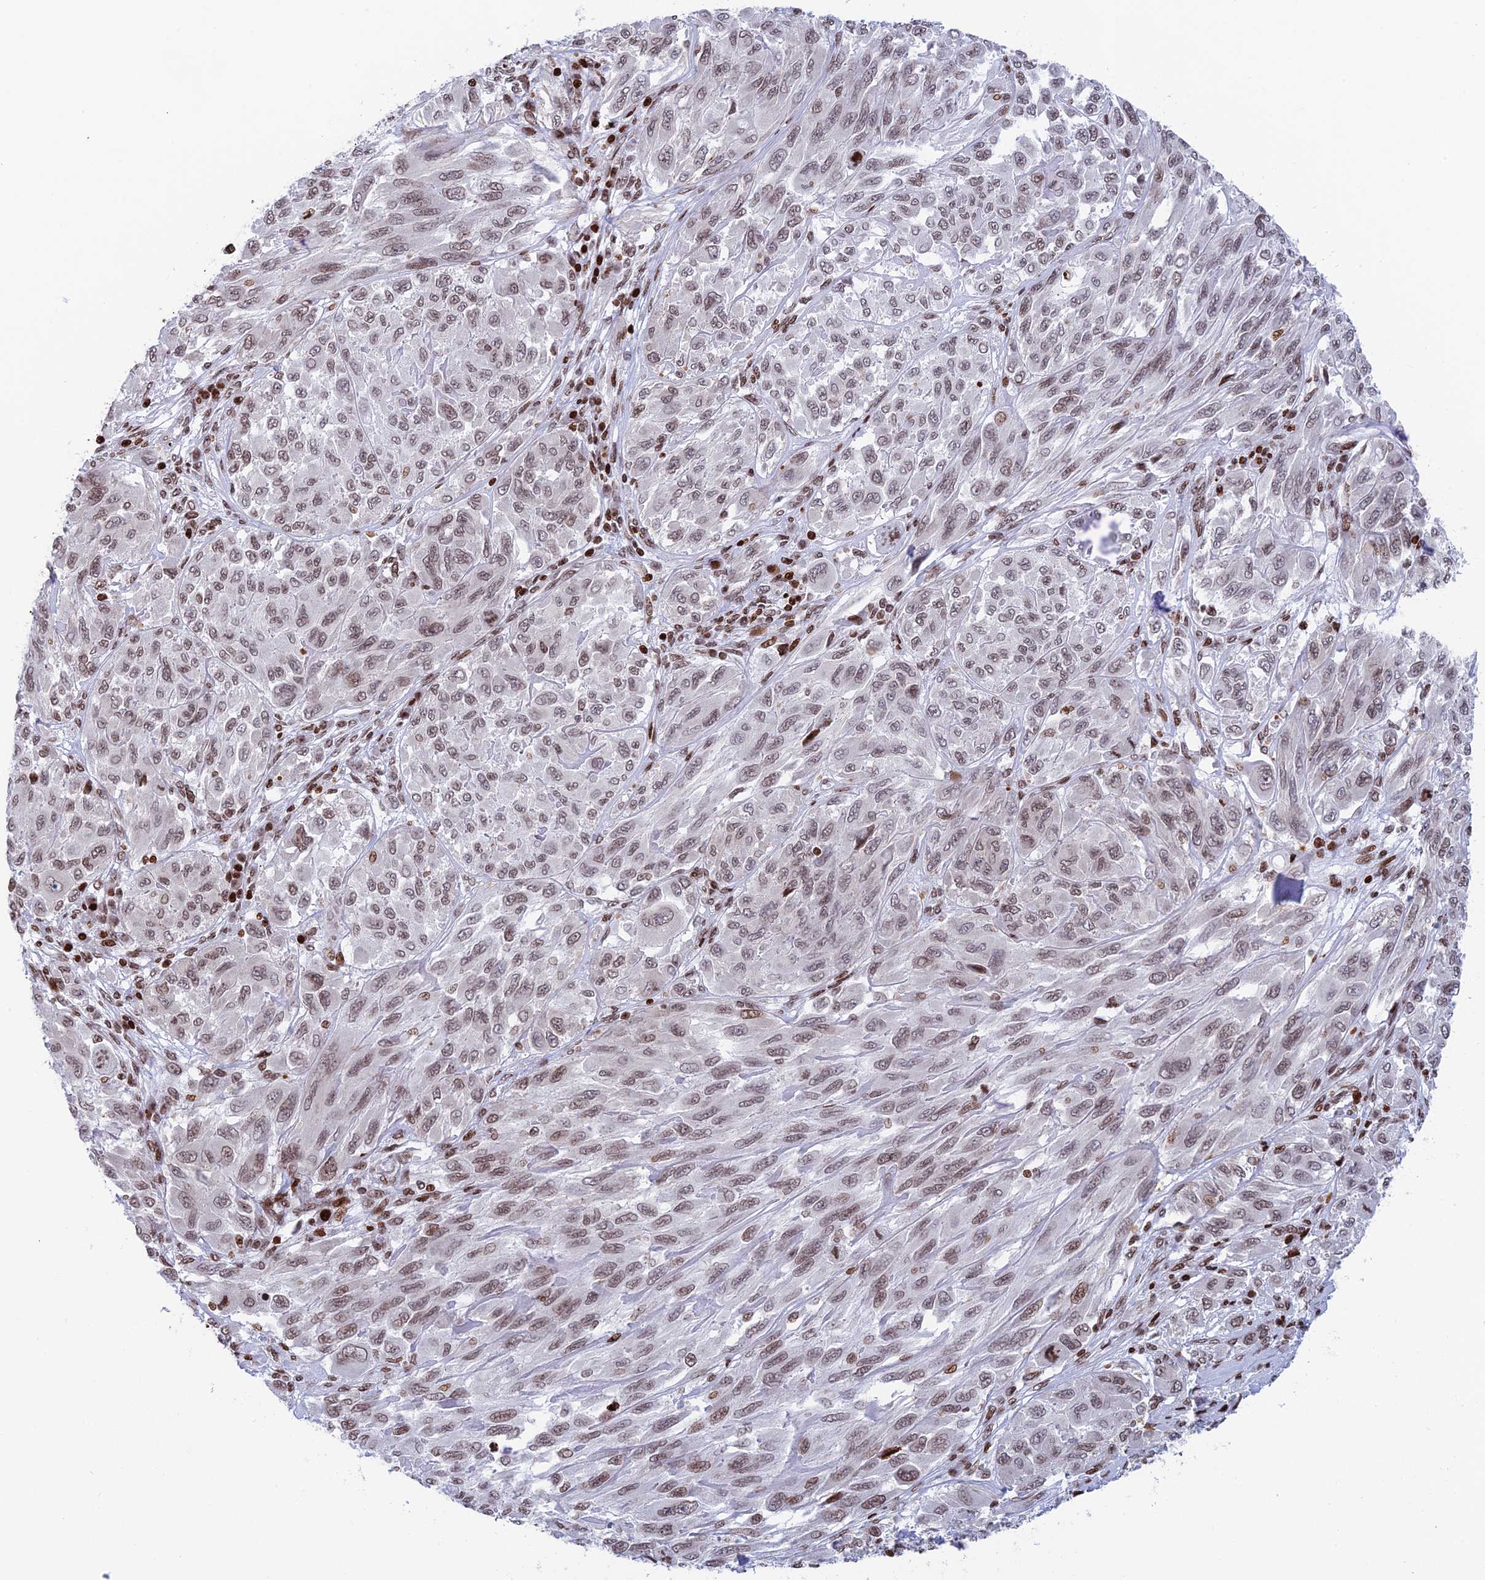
{"staining": {"intensity": "weak", "quantity": ">75%", "location": "nuclear"}, "tissue": "melanoma", "cell_type": "Tumor cells", "image_type": "cancer", "snomed": [{"axis": "morphology", "description": "Malignant melanoma, NOS"}, {"axis": "topography", "description": "Skin"}], "caption": "Human malignant melanoma stained with a protein marker demonstrates weak staining in tumor cells.", "gene": "RPAP1", "patient": {"sex": "female", "age": 91}}